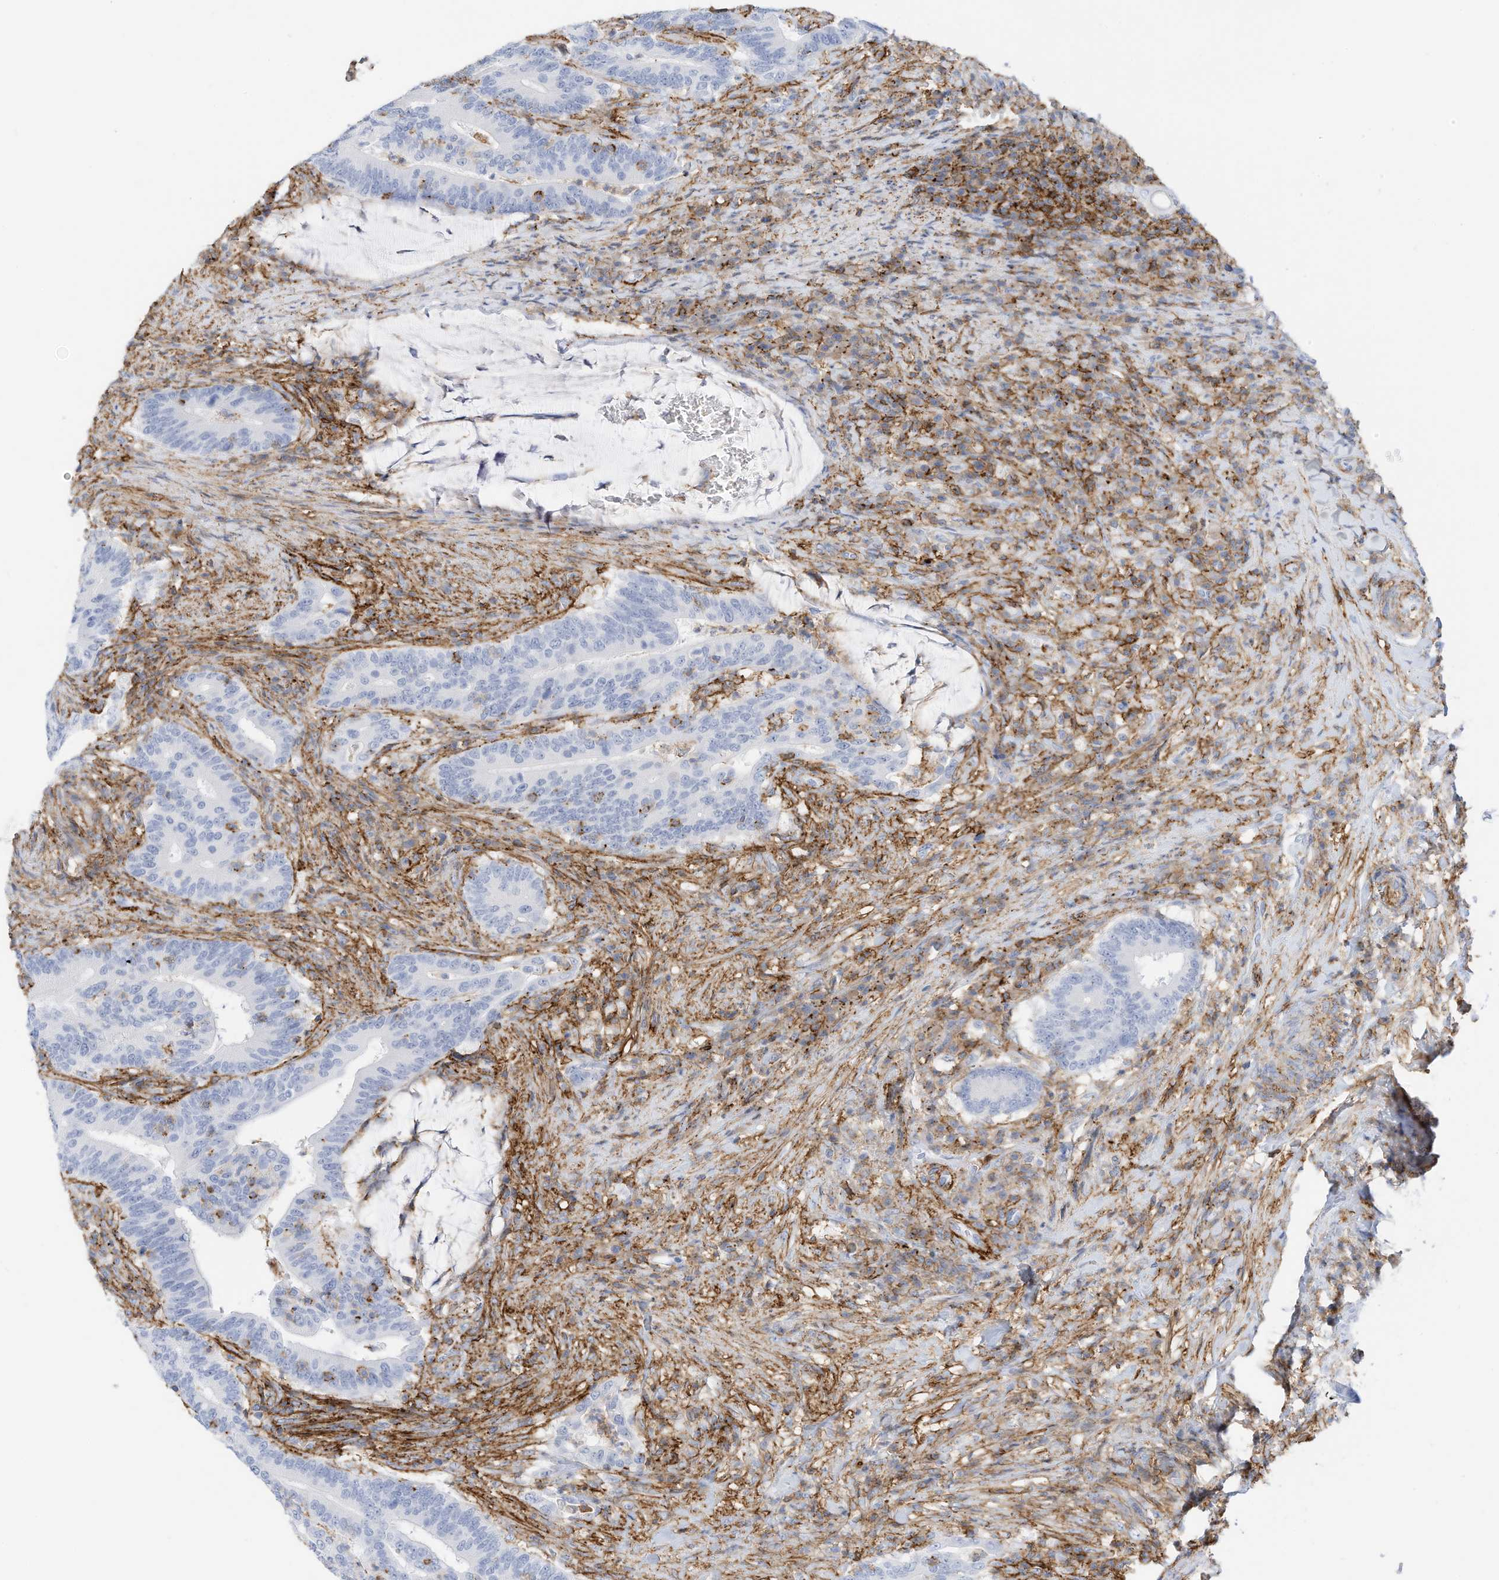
{"staining": {"intensity": "negative", "quantity": "none", "location": "none"}, "tissue": "colorectal cancer", "cell_type": "Tumor cells", "image_type": "cancer", "snomed": [{"axis": "morphology", "description": "Adenocarcinoma, NOS"}, {"axis": "topography", "description": "Colon"}], "caption": "Protein analysis of colorectal cancer (adenocarcinoma) displays no significant positivity in tumor cells.", "gene": "TXNDC9", "patient": {"sex": "female", "age": 66}}